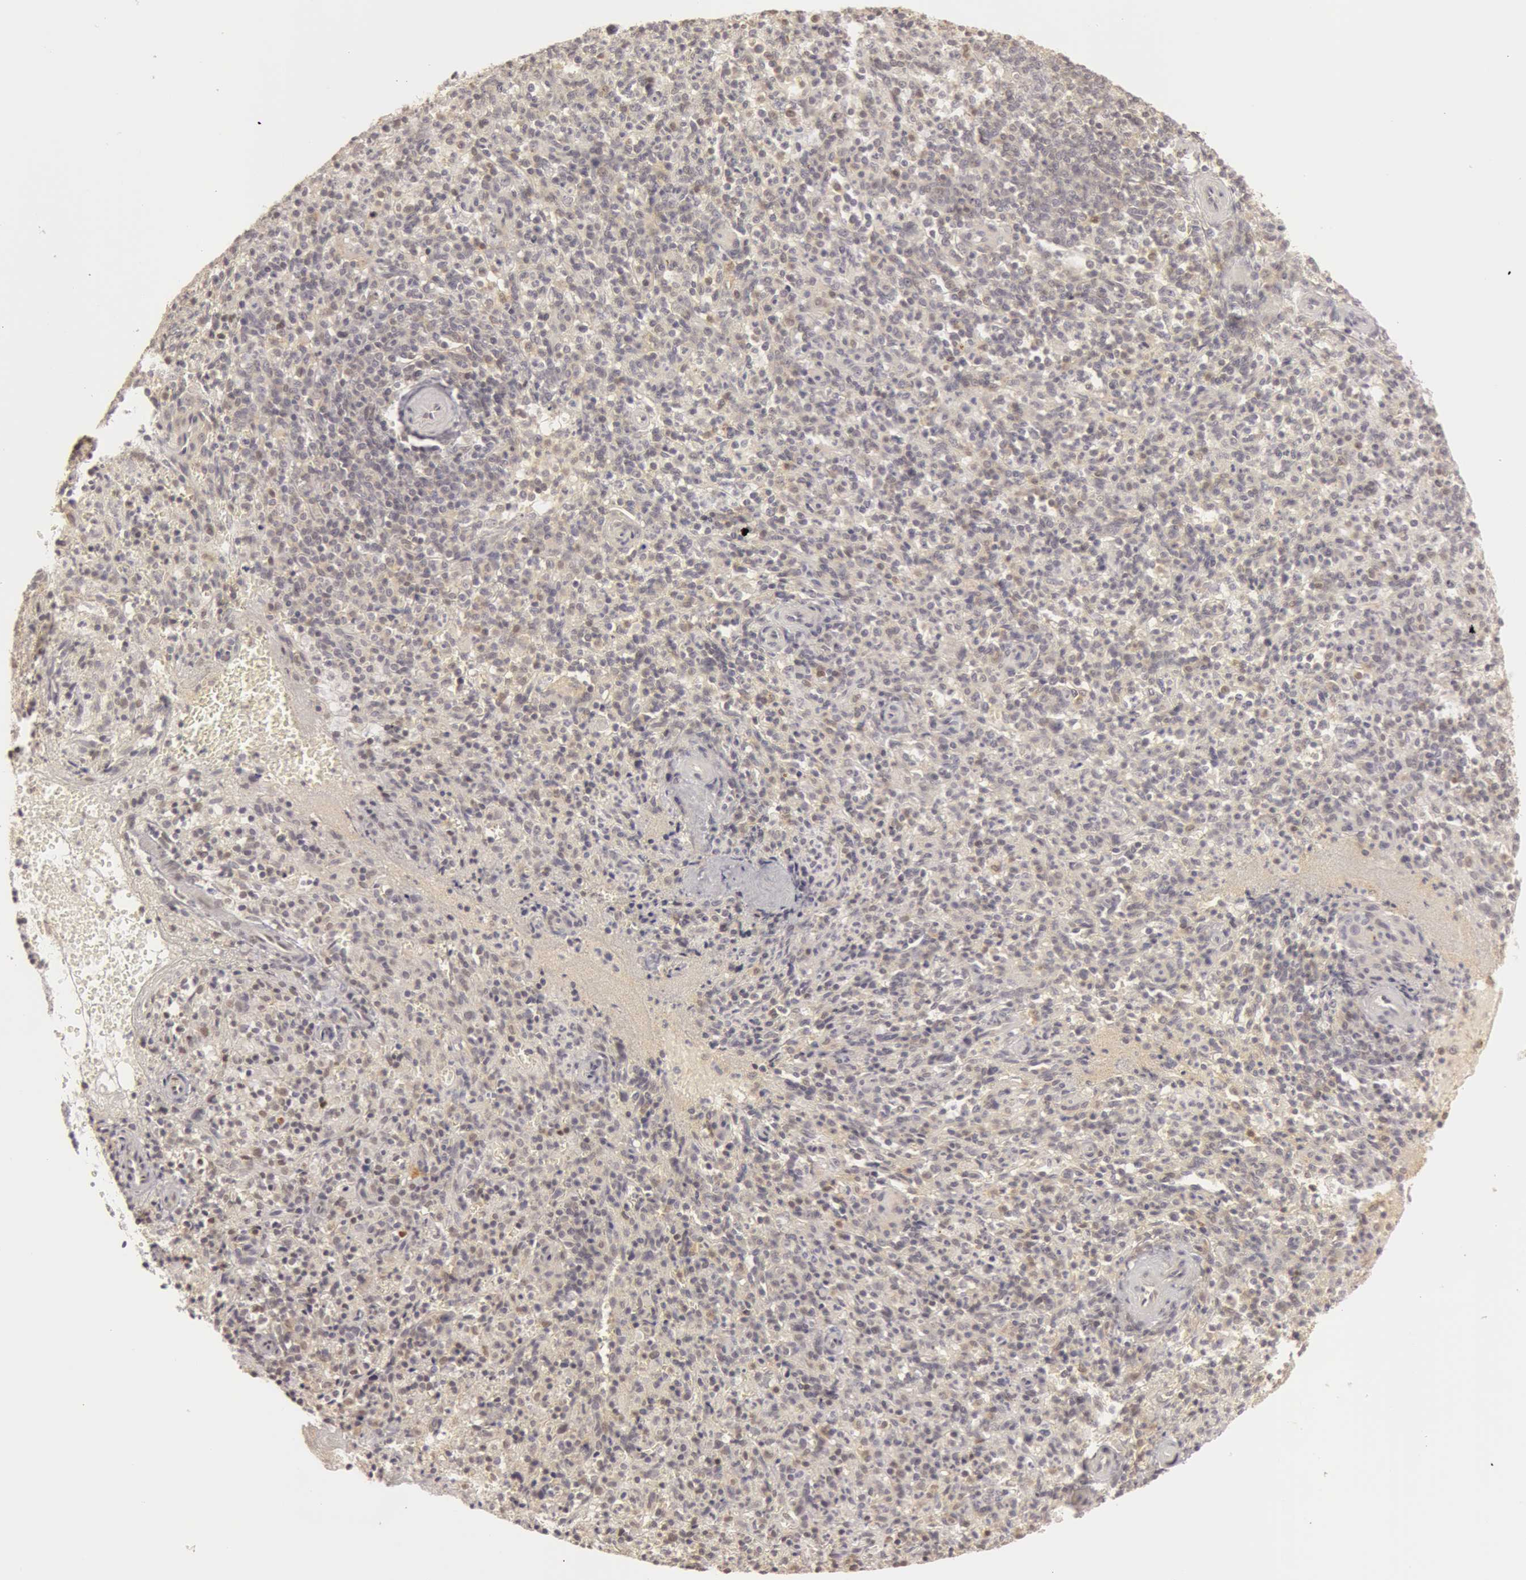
{"staining": {"intensity": "negative", "quantity": "none", "location": "none"}, "tissue": "spleen", "cell_type": "Cells in red pulp", "image_type": "normal", "snomed": [{"axis": "morphology", "description": "Normal tissue, NOS"}, {"axis": "topography", "description": "Spleen"}], "caption": "A micrograph of spleen stained for a protein shows no brown staining in cells in red pulp. Nuclei are stained in blue.", "gene": "OASL", "patient": {"sex": "male", "age": 72}}